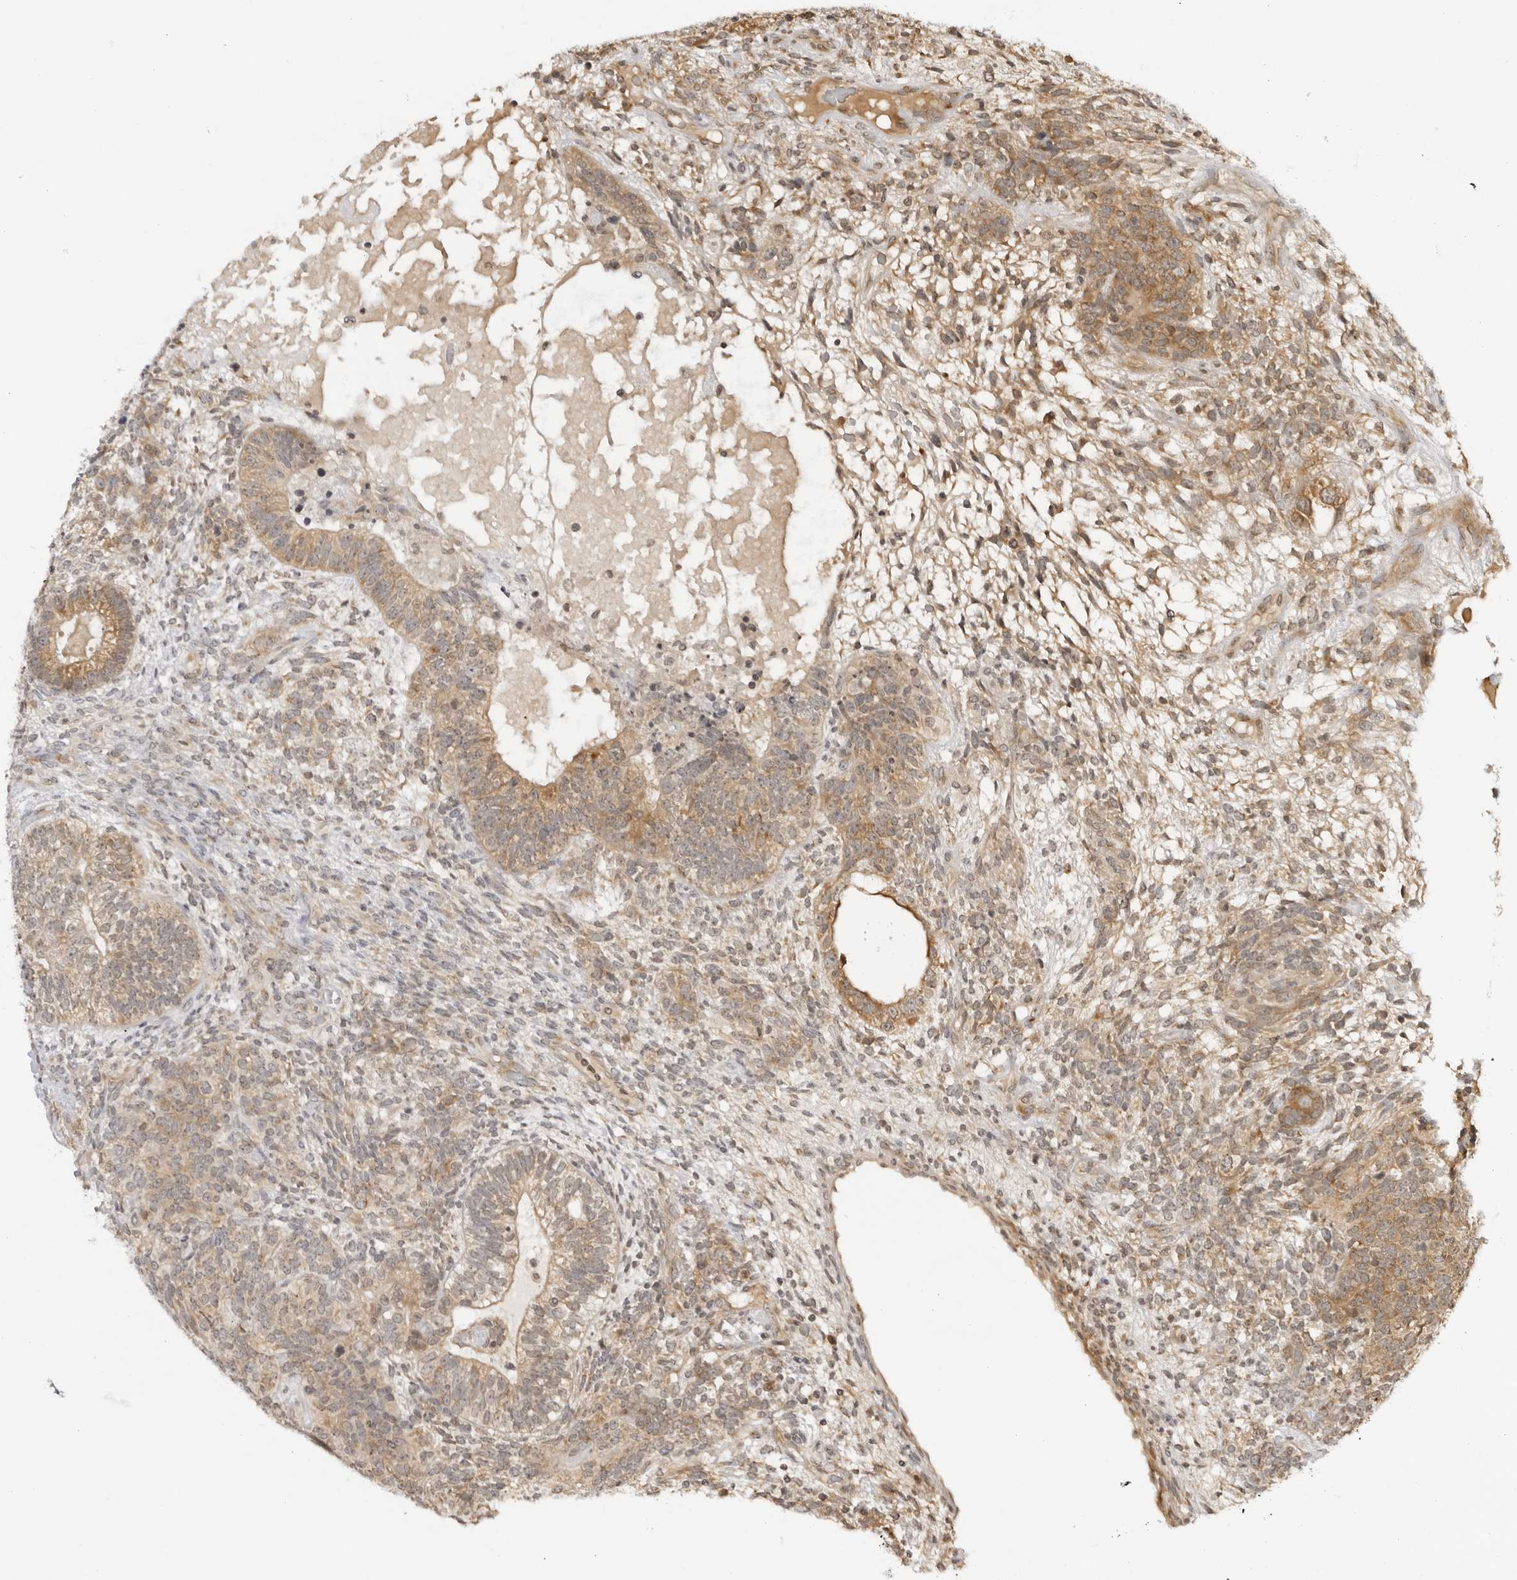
{"staining": {"intensity": "moderate", "quantity": ">75%", "location": "cytoplasmic/membranous"}, "tissue": "testis cancer", "cell_type": "Tumor cells", "image_type": "cancer", "snomed": [{"axis": "morphology", "description": "Seminoma, NOS"}, {"axis": "morphology", "description": "Carcinoma, Embryonal, NOS"}, {"axis": "topography", "description": "Testis"}], "caption": "Testis cancer (seminoma) tissue displays moderate cytoplasmic/membranous expression in approximately >75% of tumor cells", "gene": "PRRC2C", "patient": {"sex": "male", "age": 28}}